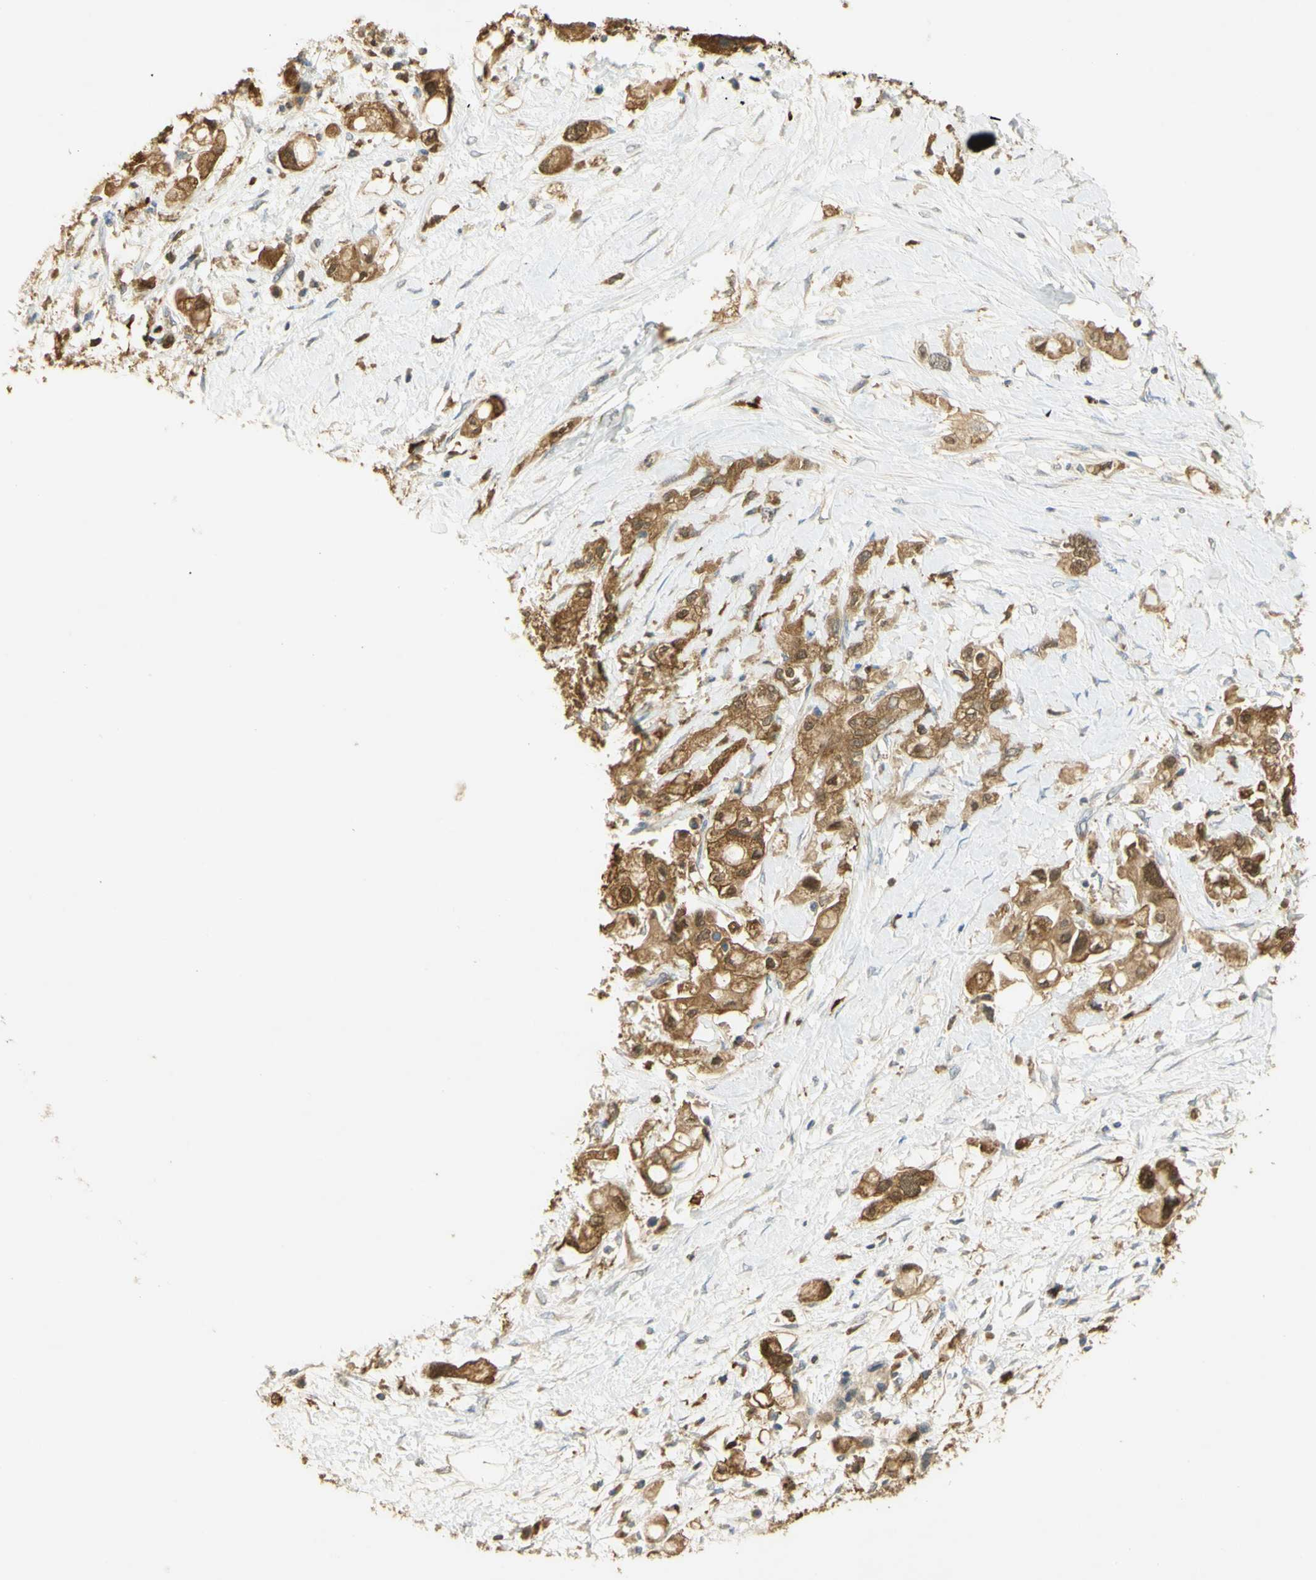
{"staining": {"intensity": "moderate", "quantity": ">75%", "location": "cytoplasmic/membranous,nuclear"}, "tissue": "pancreatic cancer", "cell_type": "Tumor cells", "image_type": "cancer", "snomed": [{"axis": "morphology", "description": "Adenocarcinoma, NOS"}, {"axis": "topography", "description": "Pancreas"}], "caption": "Pancreatic cancer tissue reveals moderate cytoplasmic/membranous and nuclear positivity in about >75% of tumor cells, visualized by immunohistochemistry. The protein of interest is stained brown, and the nuclei are stained in blue (DAB IHC with brightfield microscopy, high magnification).", "gene": "PAK1", "patient": {"sex": "female", "age": 56}}